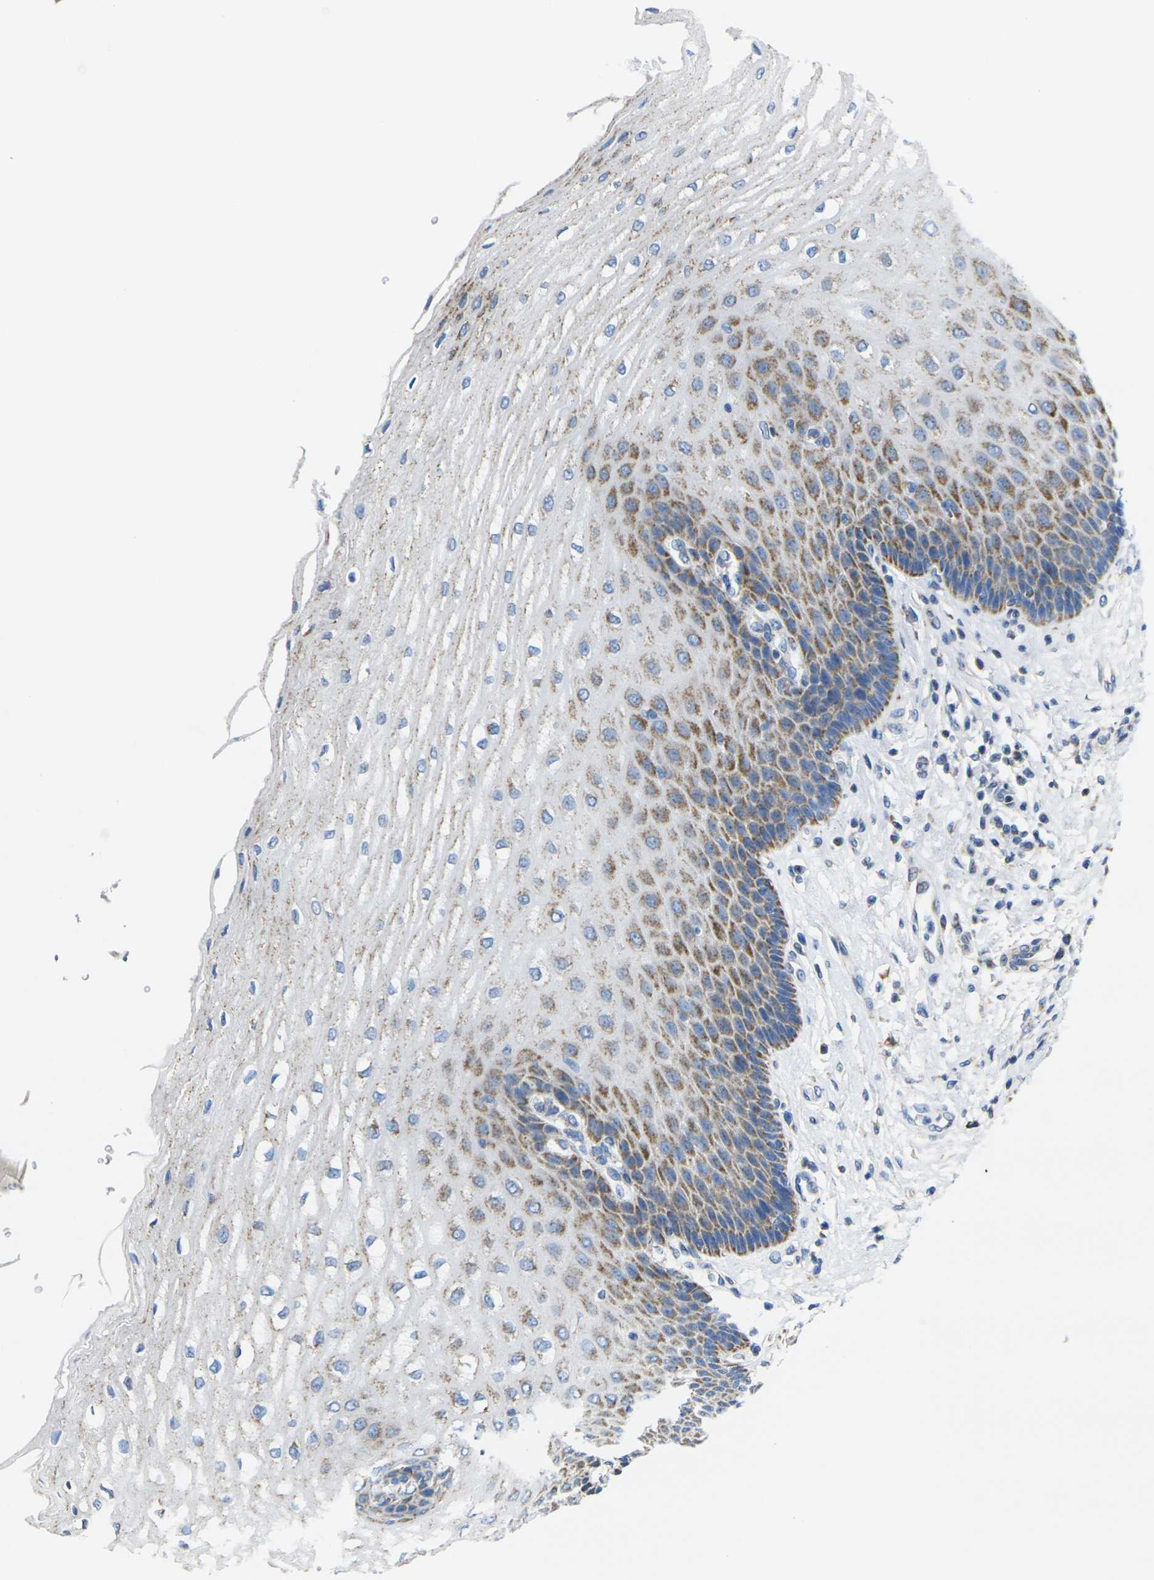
{"staining": {"intensity": "moderate", "quantity": "25%-75%", "location": "cytoplasmic/membranous"}, "tissue": "esophagus", "cell_type": "Squamous epithelial cells", "image_type": "normal", "snomed": [{"axis": "morphology", "description": "Normal tissue, NOS"}, {"axis": "topography", "description": "Esophagus"}], "caption": "Immunohistochemistry (IHC) histopathology image of unremarkable esophagus stained for a protein (brown), which shows medium levels of moderate cytoplasmic/membranous staining in approximately 25%-75% of squamous epithelial cells.", "gene": "TMEM204", "patient": {"sex": "male", "age": 54}}